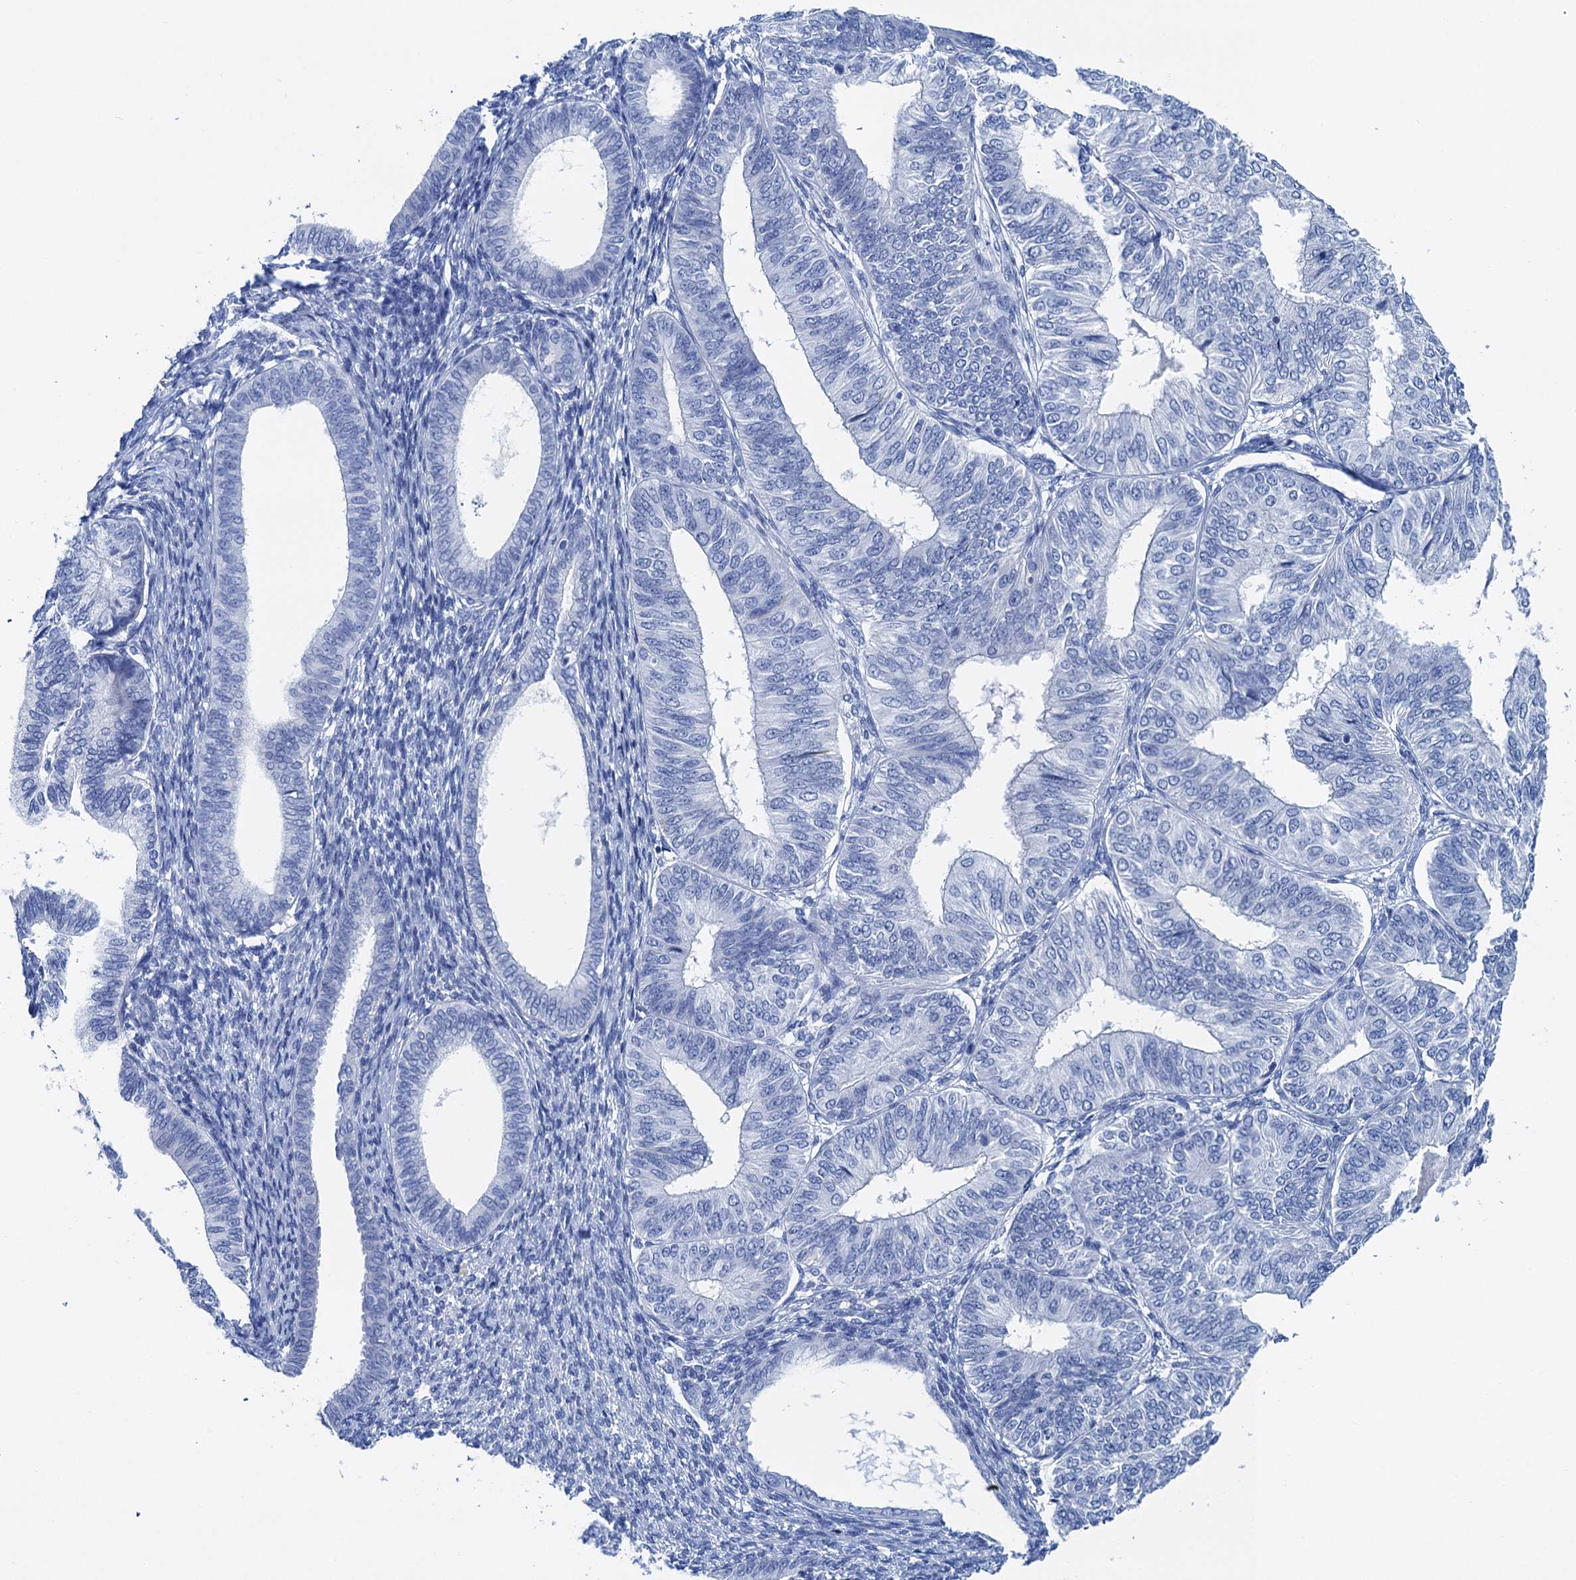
{"staining": {"intensity": "negative", "quantity": "none", "location": "none"}, "tissue": "endometrial cancer", "cell_type": "Tumor cells", "image_type": "cancer", "snomed": [{"axis": "morphology", "description": "Adenocarcinoma, NOS"}, {"axis": "topography", "description": "Endometrium"}], "caption": "There is no significant positivity in tumor cells of endometrial adenocarcinoma.", "gene": "NLRP10", "patient": {"sex": "female", "age": 58}}